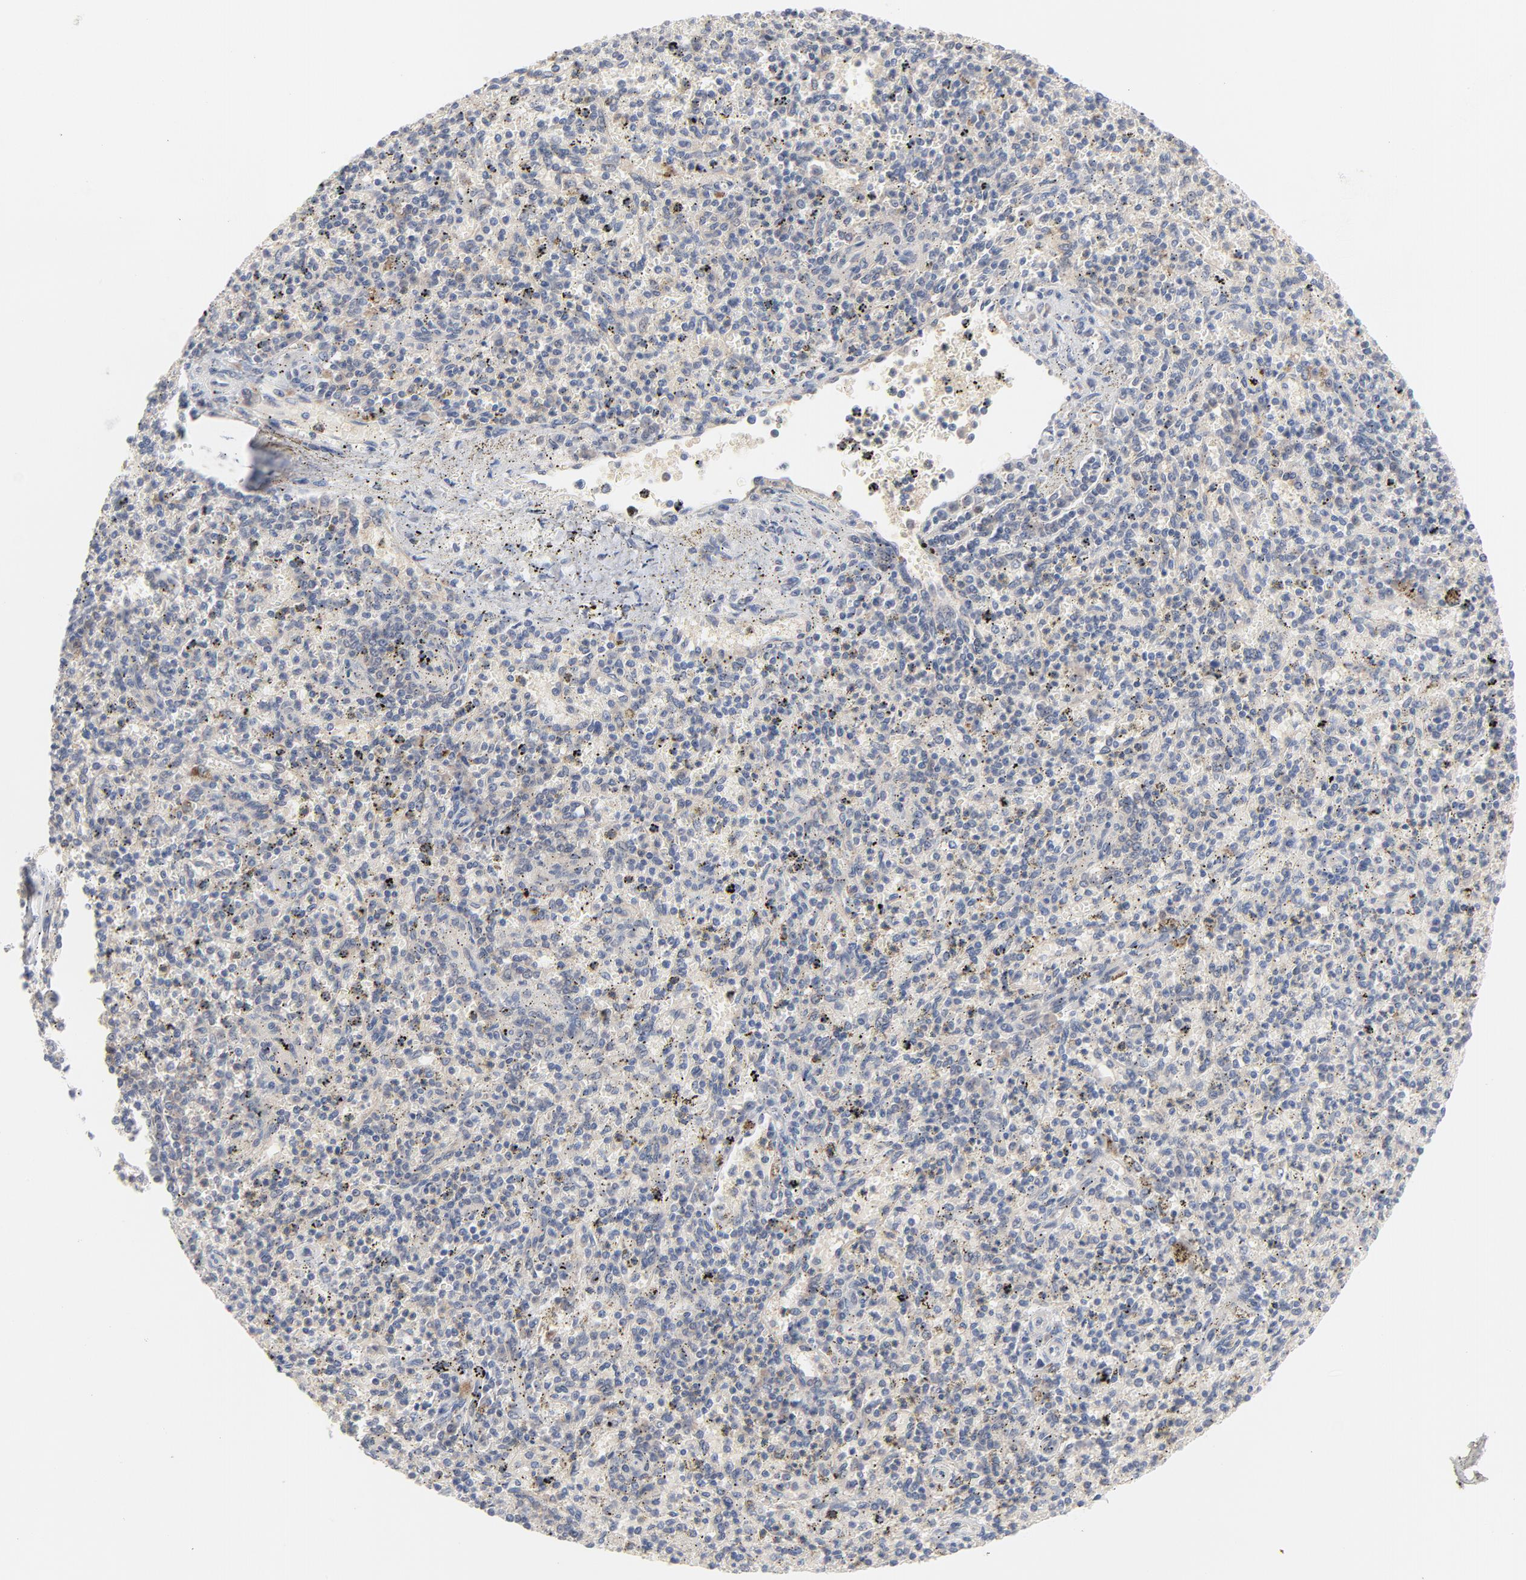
{"staining": {"intensity": "negative", "quantity": "none", "location": "none"}, "tissue": "spleen", "cell_type": "Cells in red pulp", "image_type": "normal", "snomed": [{"axis": "morphology", "description": "Normal tissue, NOS"}, {"axis": "topography", "description": "Spleen"}], "caption": "A high-resolution histopathology image shows immunohistochemistry staining of benign spleen, which reveals no significant staining in cells in red pulp.", "gene": "UBL4A", "patient": {"sex": "male", "age": 72}}